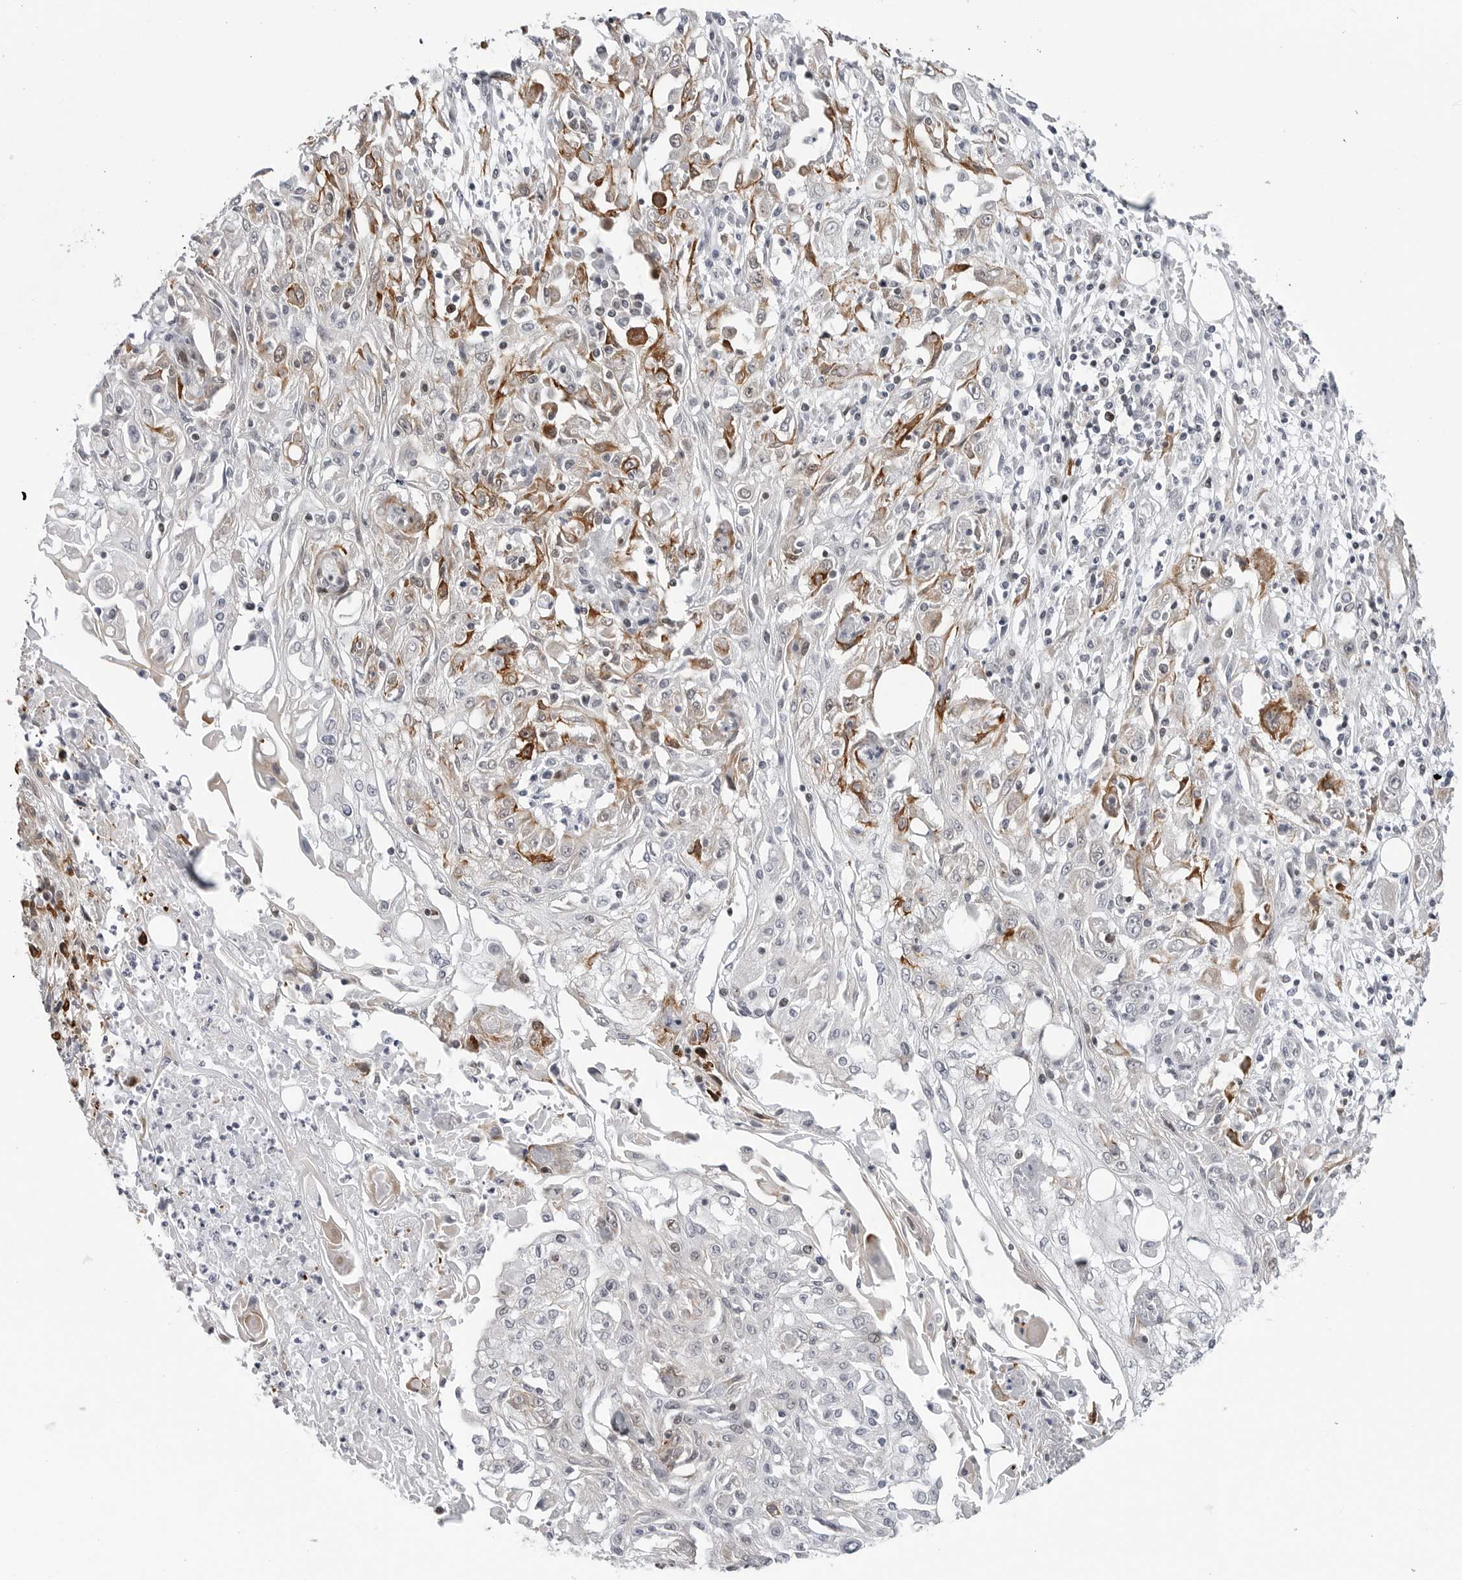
{"staining": {"intensity": "moderate", "quantity": "<25%", "location": "cytoplasmic/membranous"}, "tissue": "skin cancer", "cell_type": "Tumor cells", "image_type": "cancer", "snomed": [{"axis": "morphology", "description": "Squamous cell carcinoma, NOS"}, {"axis": "morphology", "description": "Squamous cell carcinoma, metastatic, NOS"}, {"axis": "topography", "description": "Skin"}, {"axis": "topography", "description": "Lymph node"}], "caption": "Skin cancer (squamous cell carcinoma) stained with a protein marker shows moderate staining in tumor cells.", "gene": "FAM135B", "patient": {"sex": "male", "age": 75}}